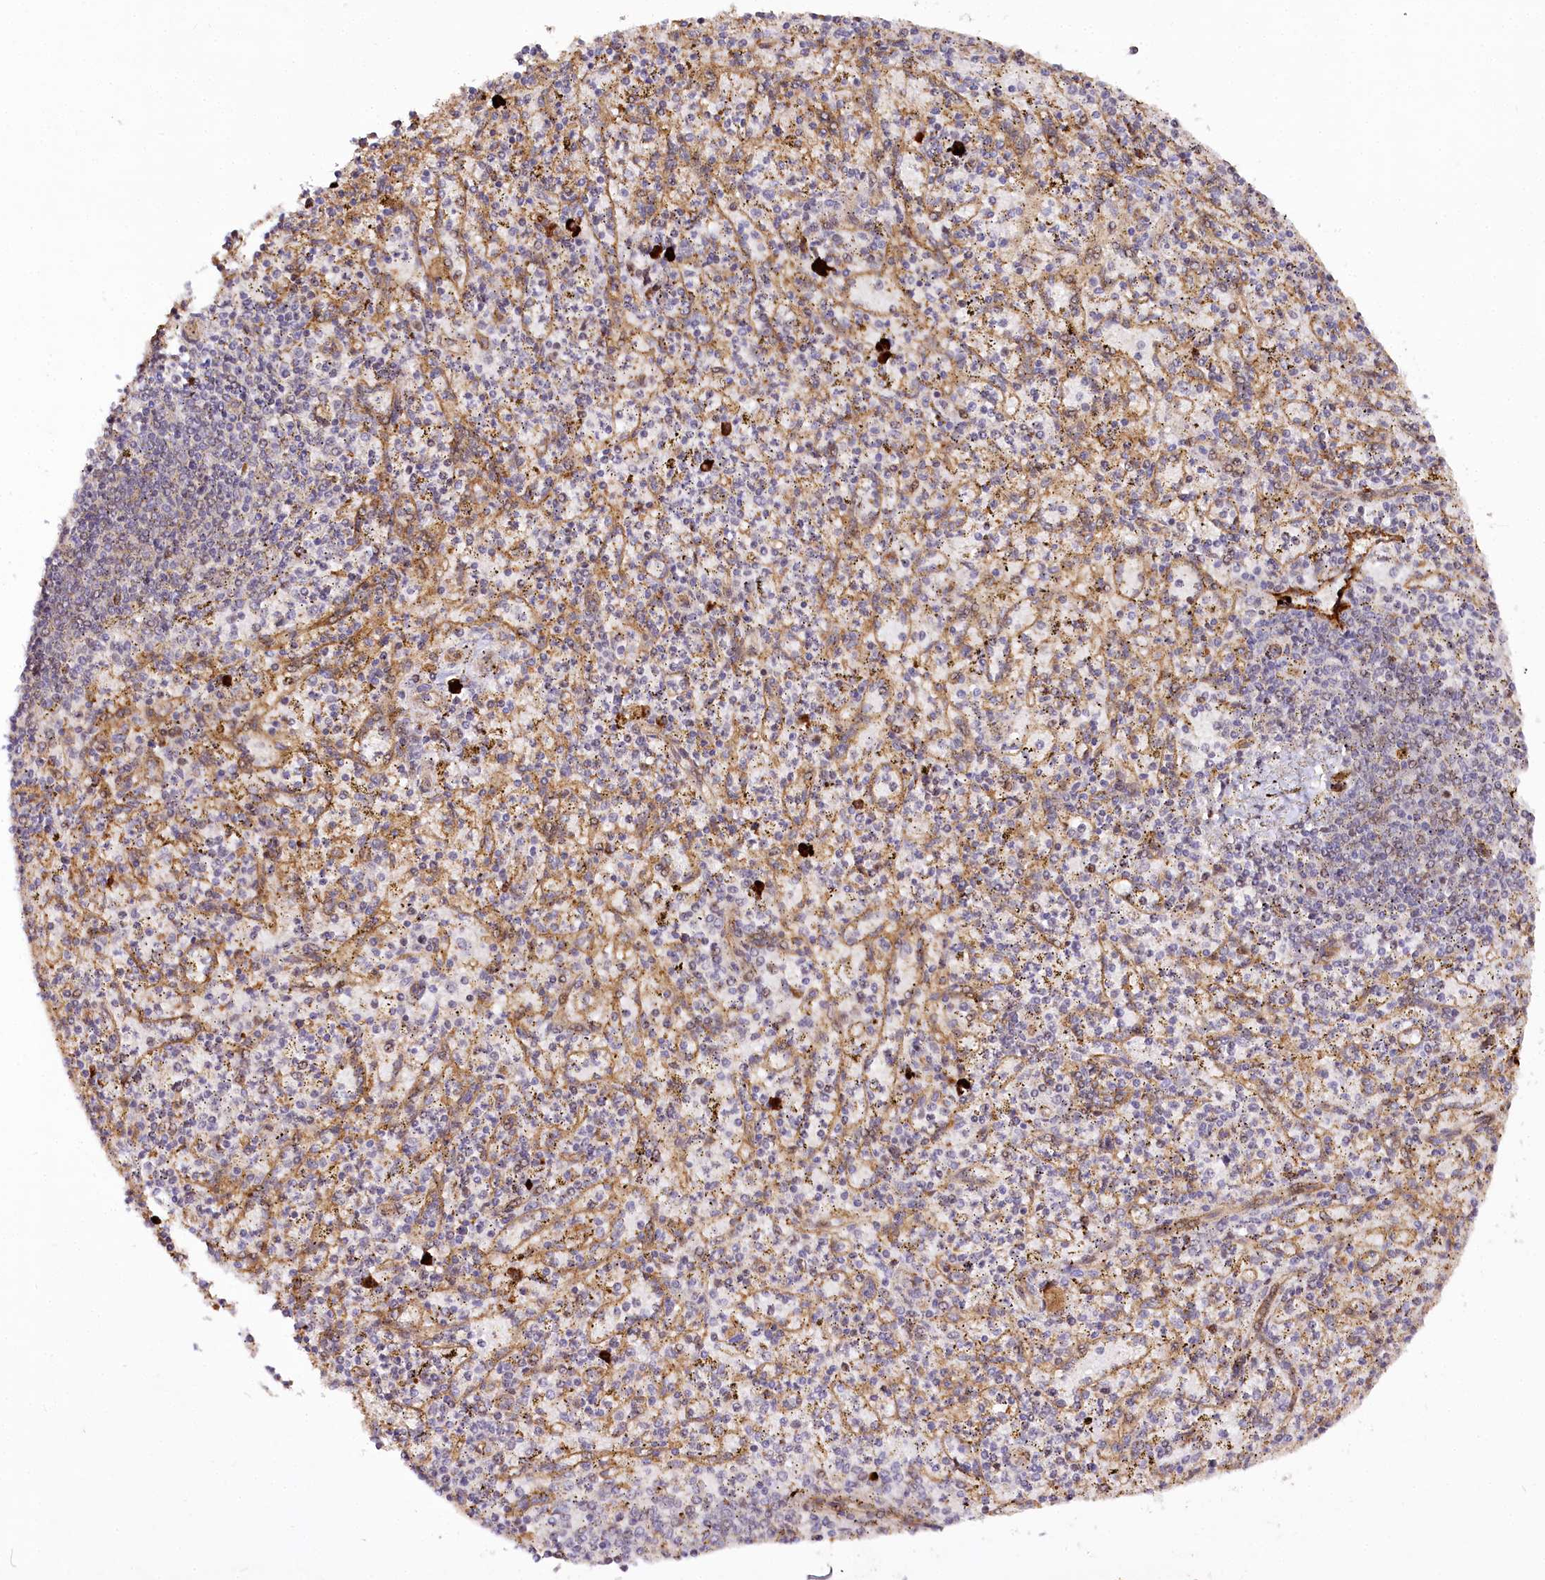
{"staining": {"intensity": "negative", "quantity": "none", "location": "none"}, "tissue": "spleen", "cell_type": "Cells in red pulp", "image_type": "normal", "snomed": [{"axis": "morphology", "description": "Normal tissue, NOS"}, {"axis": "topography", "description": "Spleen"}], "caption": "Histopathology image shows no protein positivity in cells in red pulp of unremarkable spleen.", "gene": "COPG1", "patient": {"sex": "male", "age": 72}}